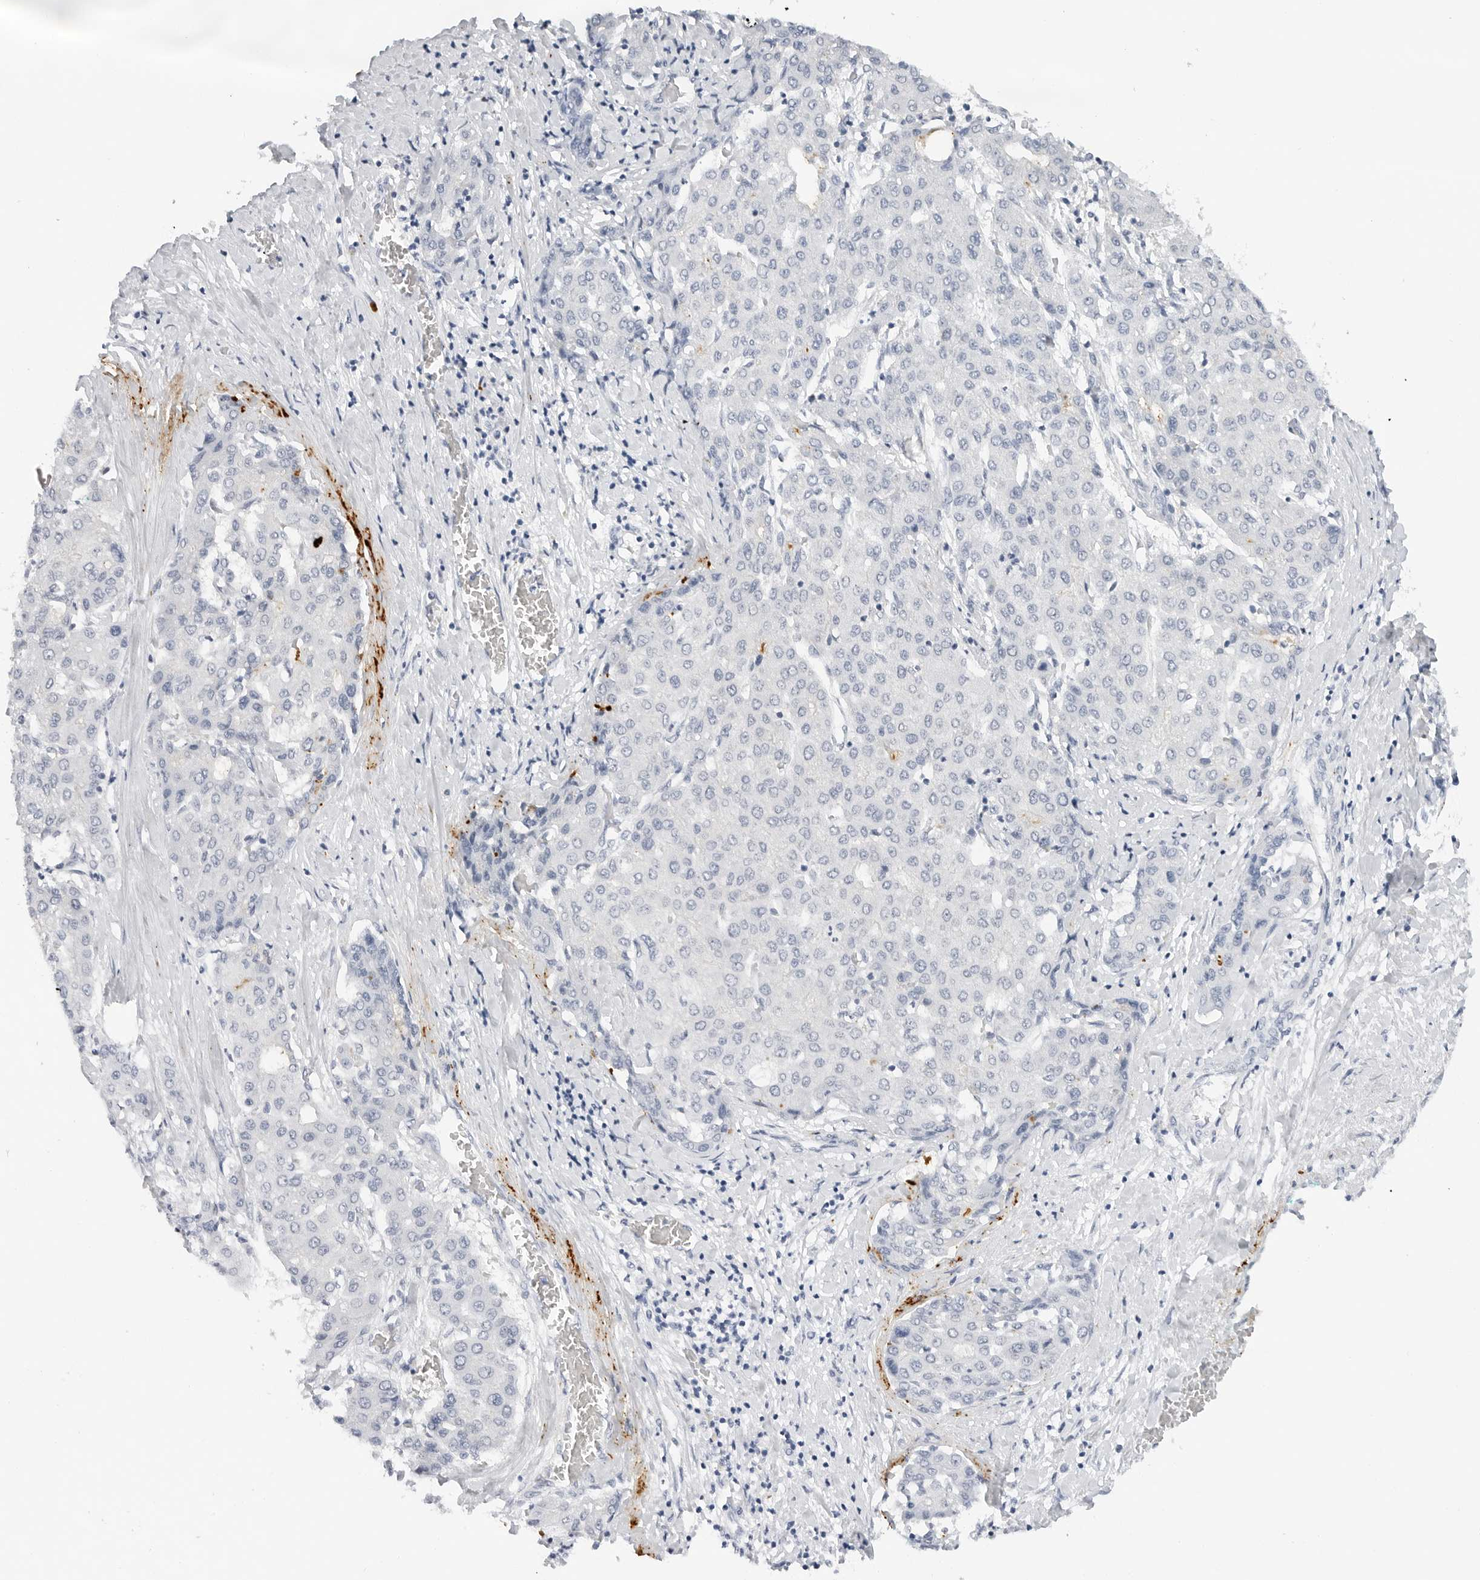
{"staining": {"intensity": "negative", "quantity": "none", "location": "none"}, "tissue": "liver cancer", "cell_type": "Tumor cells", "image_type": "cancer", "snomed": [{"axis": "morphology", "description": "Carcinoma, Hepatocellular, NOS"}, {"axis": "topography", "description": "Liver"}], "caption": "This is a histopathology image of immunohistochemistry staining of liver cancer, which shows no expression in tumor cells.", "gene": "MAP2K5", "patient": {"sex": "male", "age": 65}}